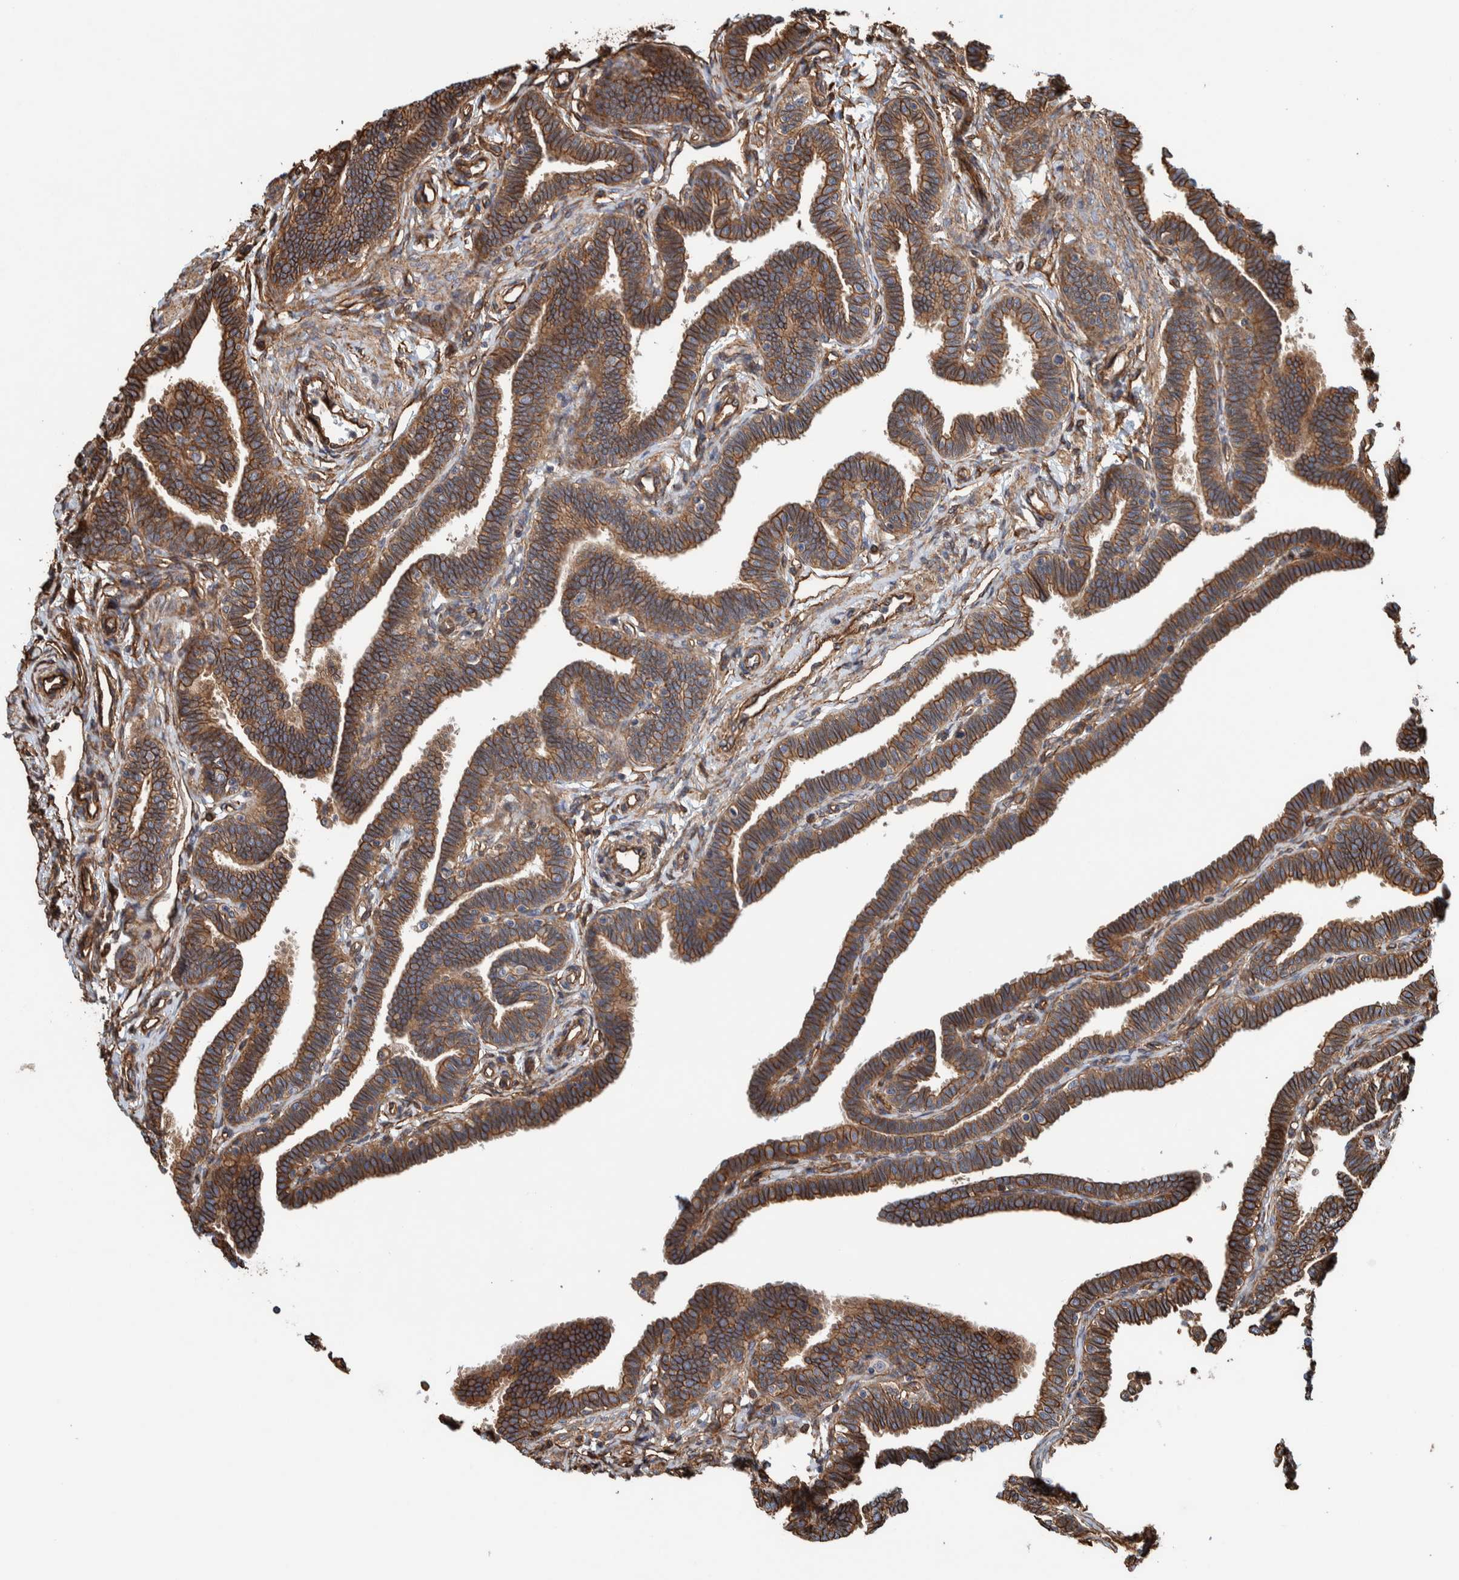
{"staining": {"intensity": "moderate", "quantity": ">75%", "location": "cytoplasmic/membranous"}, "tissue": "fallopian tube", "cell_type": "Glandular cells", "image_type": "normal", "snomed": [{"axis": "morphology", "description": "Normal tissue, NOS"}, {"axis": "topography", "description": "Fallopian tube"}, {"axis": "topography", "description": "Ovary"}], "caption": "DAB immunohistochemical staining of normal human fallopian tube exhibits moderate cytoplasmic/membranous protein staining in about >75% of glandular cells.", "gene": "PKD1L1", "patient": {"sex": "female", "age": 23}}